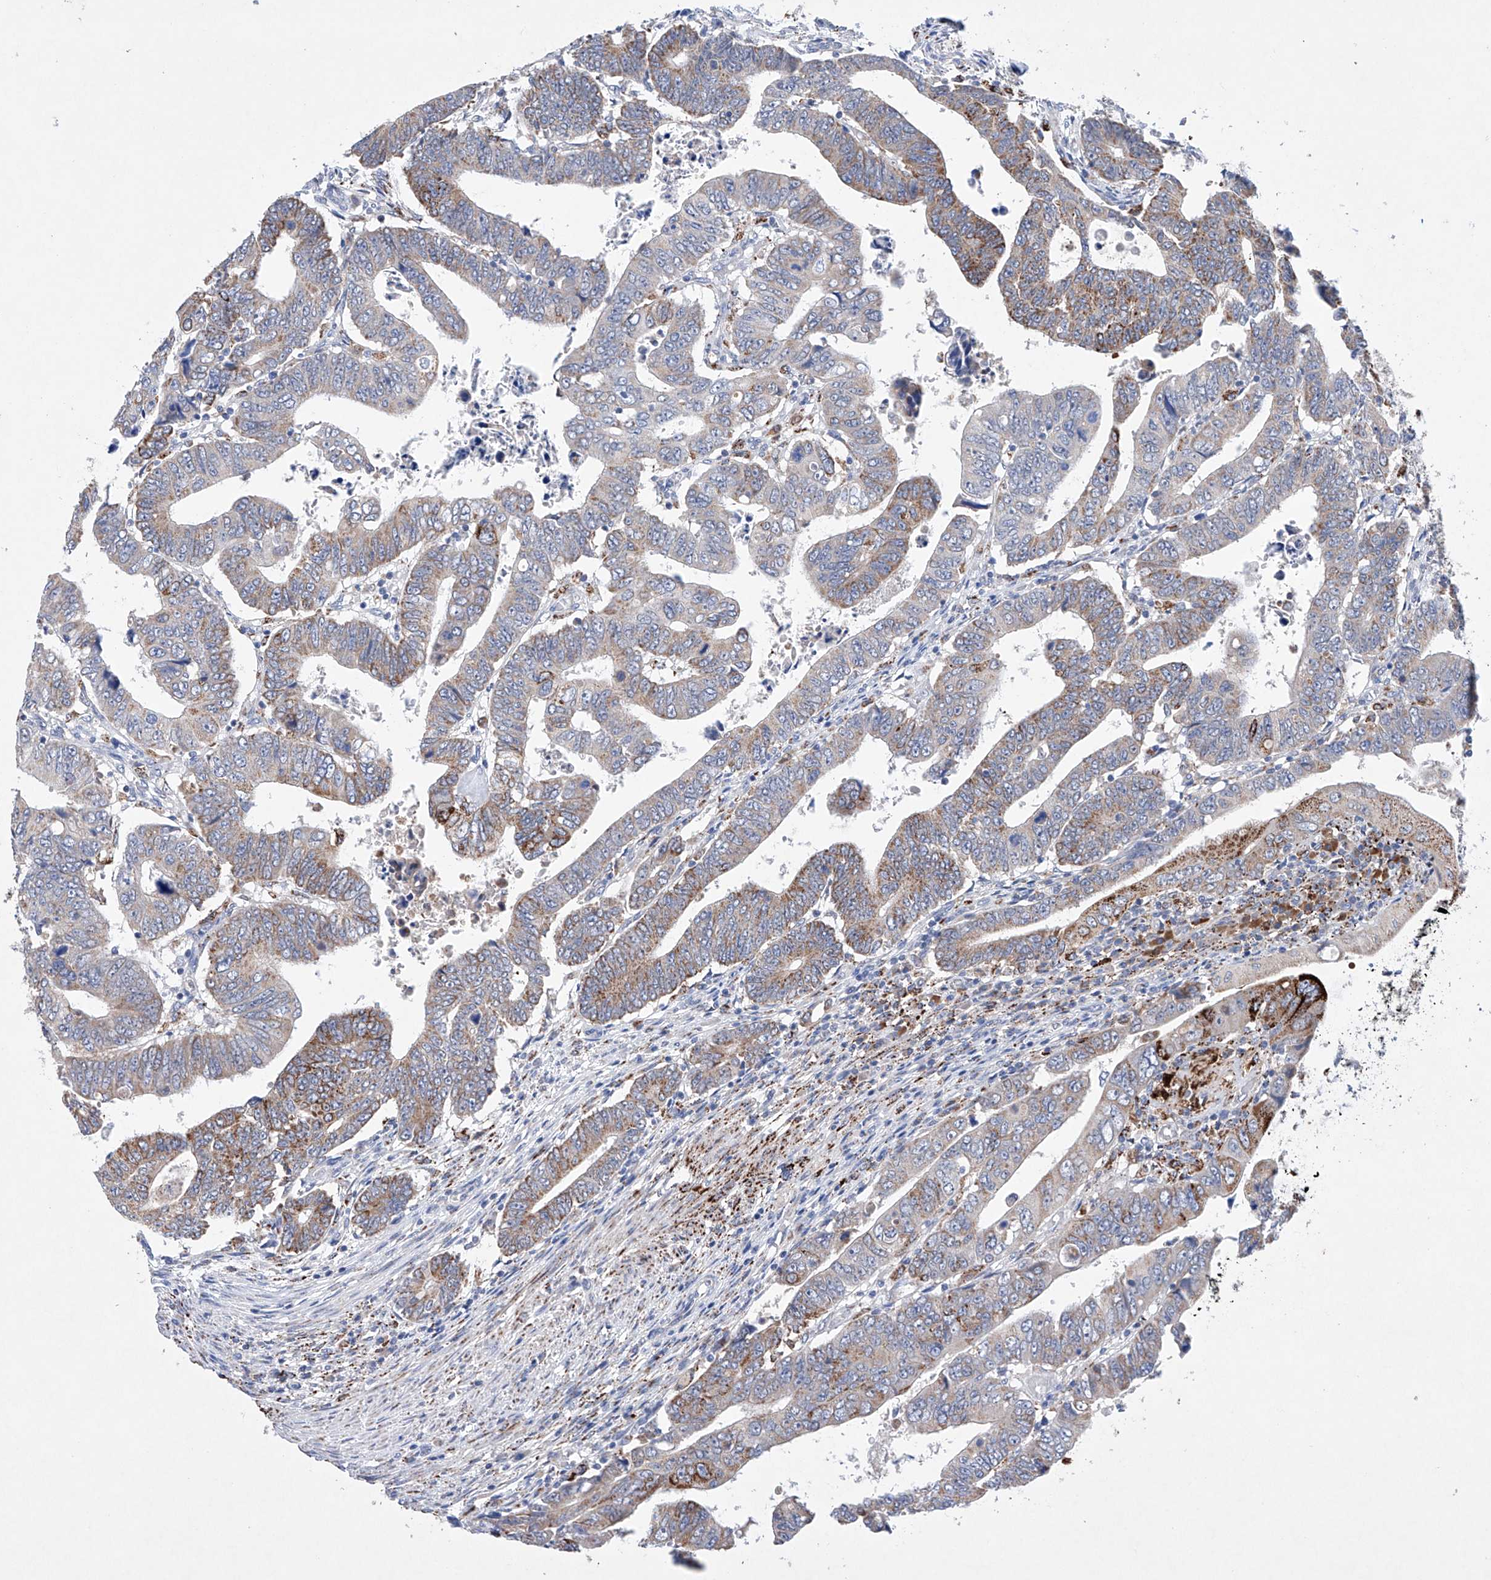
{"staining": {"intensity": "moderate", "quantity": "25%-75%", "location": "cytoplasmic/membranous"}, "tissue": "colorectal cancer", "cell_type": "Tumor cells", "image_type": "cancer", "snomed": [{"axis": "morphology", "description": "Normal tissue, NOS"}, {"axis": "morphology", "description": "Adenocarcinoma, NOS"}, {"axis": "topography", "description": "Rectum"}], "caption": "Immunohistochemistry (IHC) staining of adenocarcinoma (colorectal), which displays medium levels of moderate cytoplasmic/membranous positivity in about 25%-75% of tumor cells indicating moderate cytoplasmic/membranous protein positivity. The staining was performed using DAB (3,3'-diaminobenzidine) (brown) for protein detection and nuclei were counterstained in hematoxylin (blue).", "gene": "NRROS", "patient": {"sex": "female", "age": 65}}